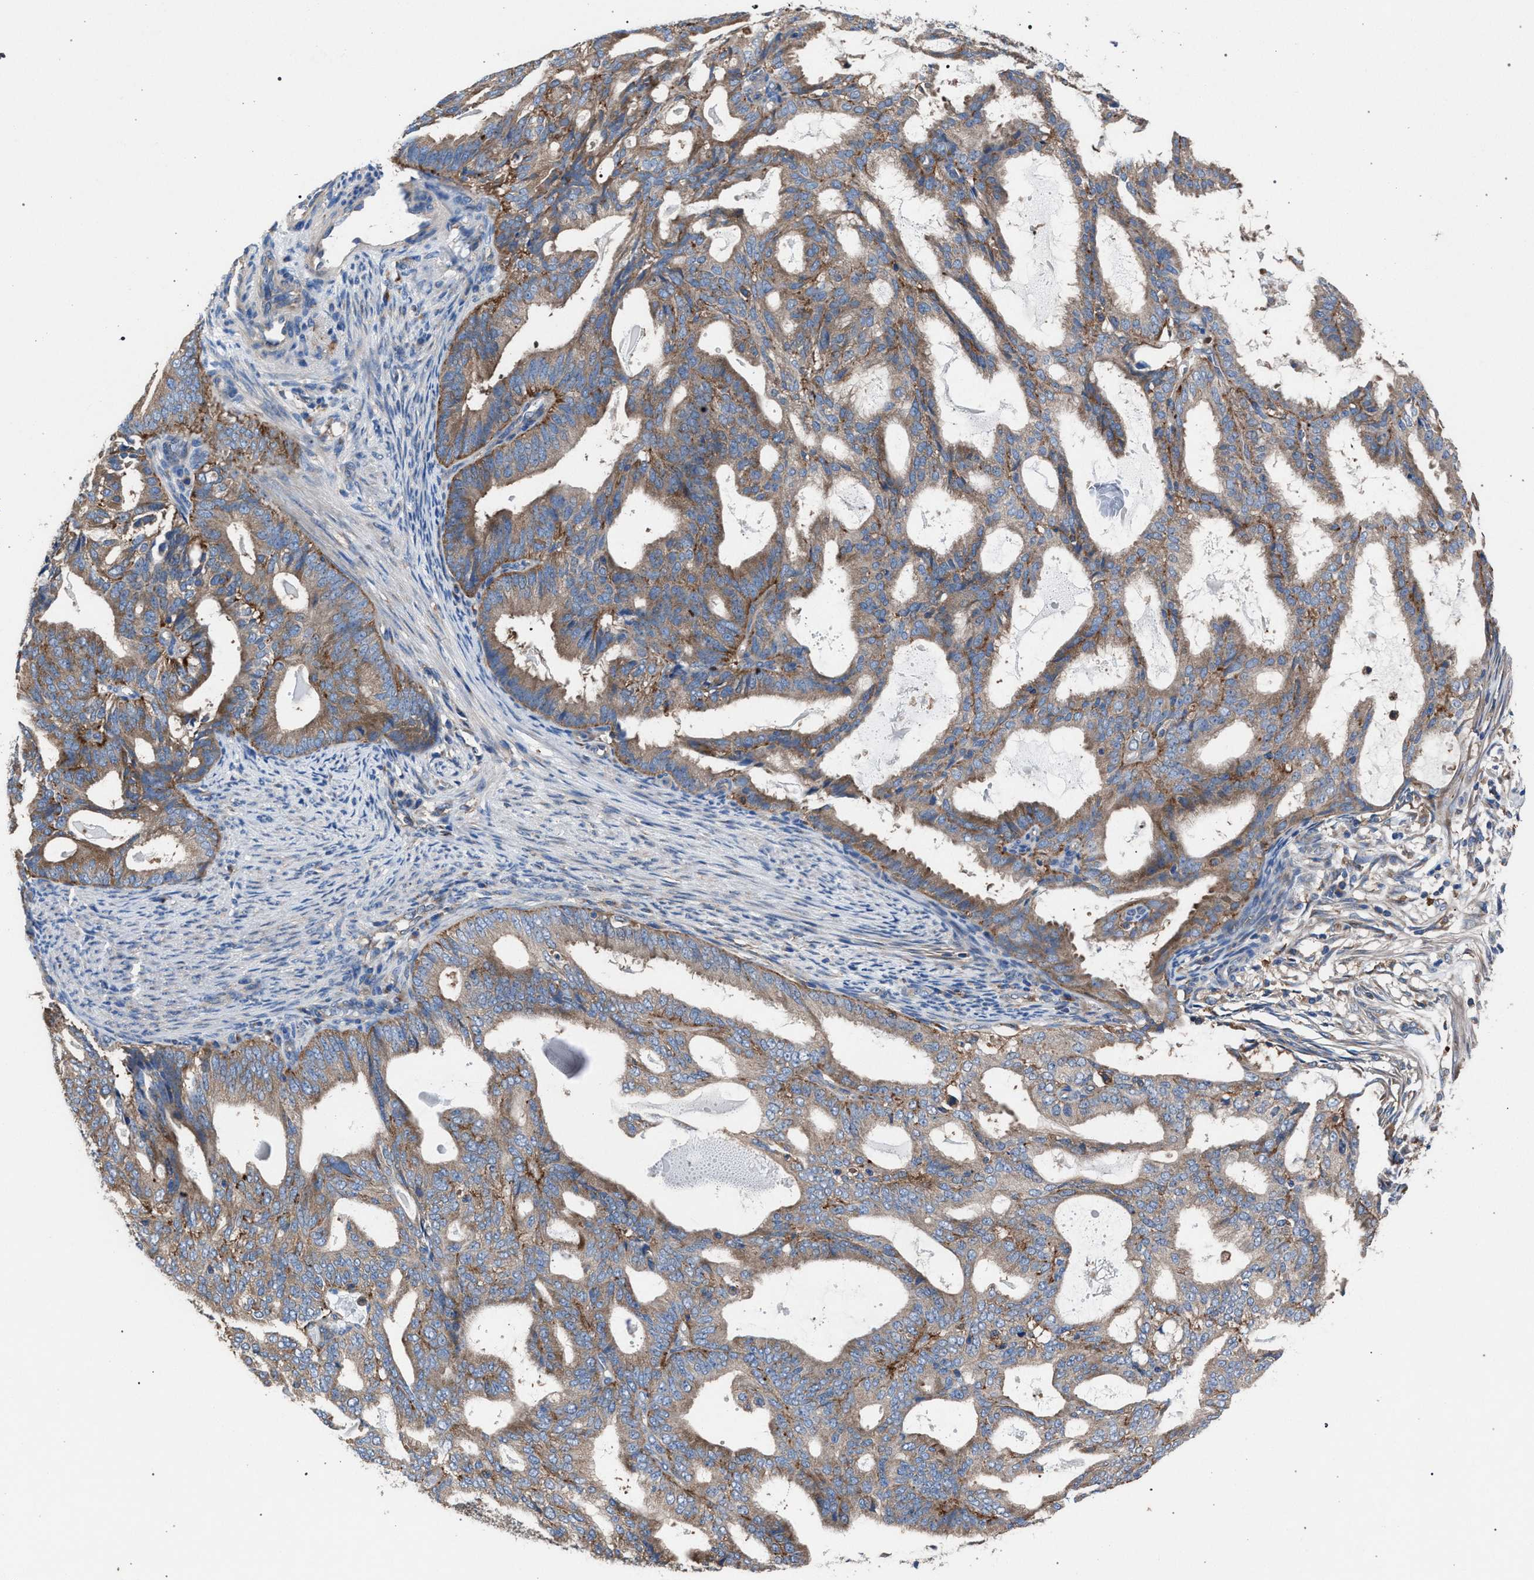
{"staining": {"intensity": "moderate", "quantity": ">75%", "location": "cytoplasmic/membranous"}, "tissue": "endometrial cancer", "cell_type": "Tumor cells", "image_type": "cancer", "snomed": [{"axis": "morphology", "description": "Adenocarcinoma, NOS"}, {"axis": "topography", "description": "Endometrium"}], "caption": "Immunohistochemical staining of human adenocarcinoma (endometrial) demonstrates moderate cytoplasmic/membranous protein expression in about >75% of tumor cells. The staining was performed using DAB to visualize the protein expression in brown, while the nuclei were stained in blue with hematoxylin (Magnification: 20x).", "gene": "ATP6V0A1", "patient": {"sex": "female", "age": 58}}